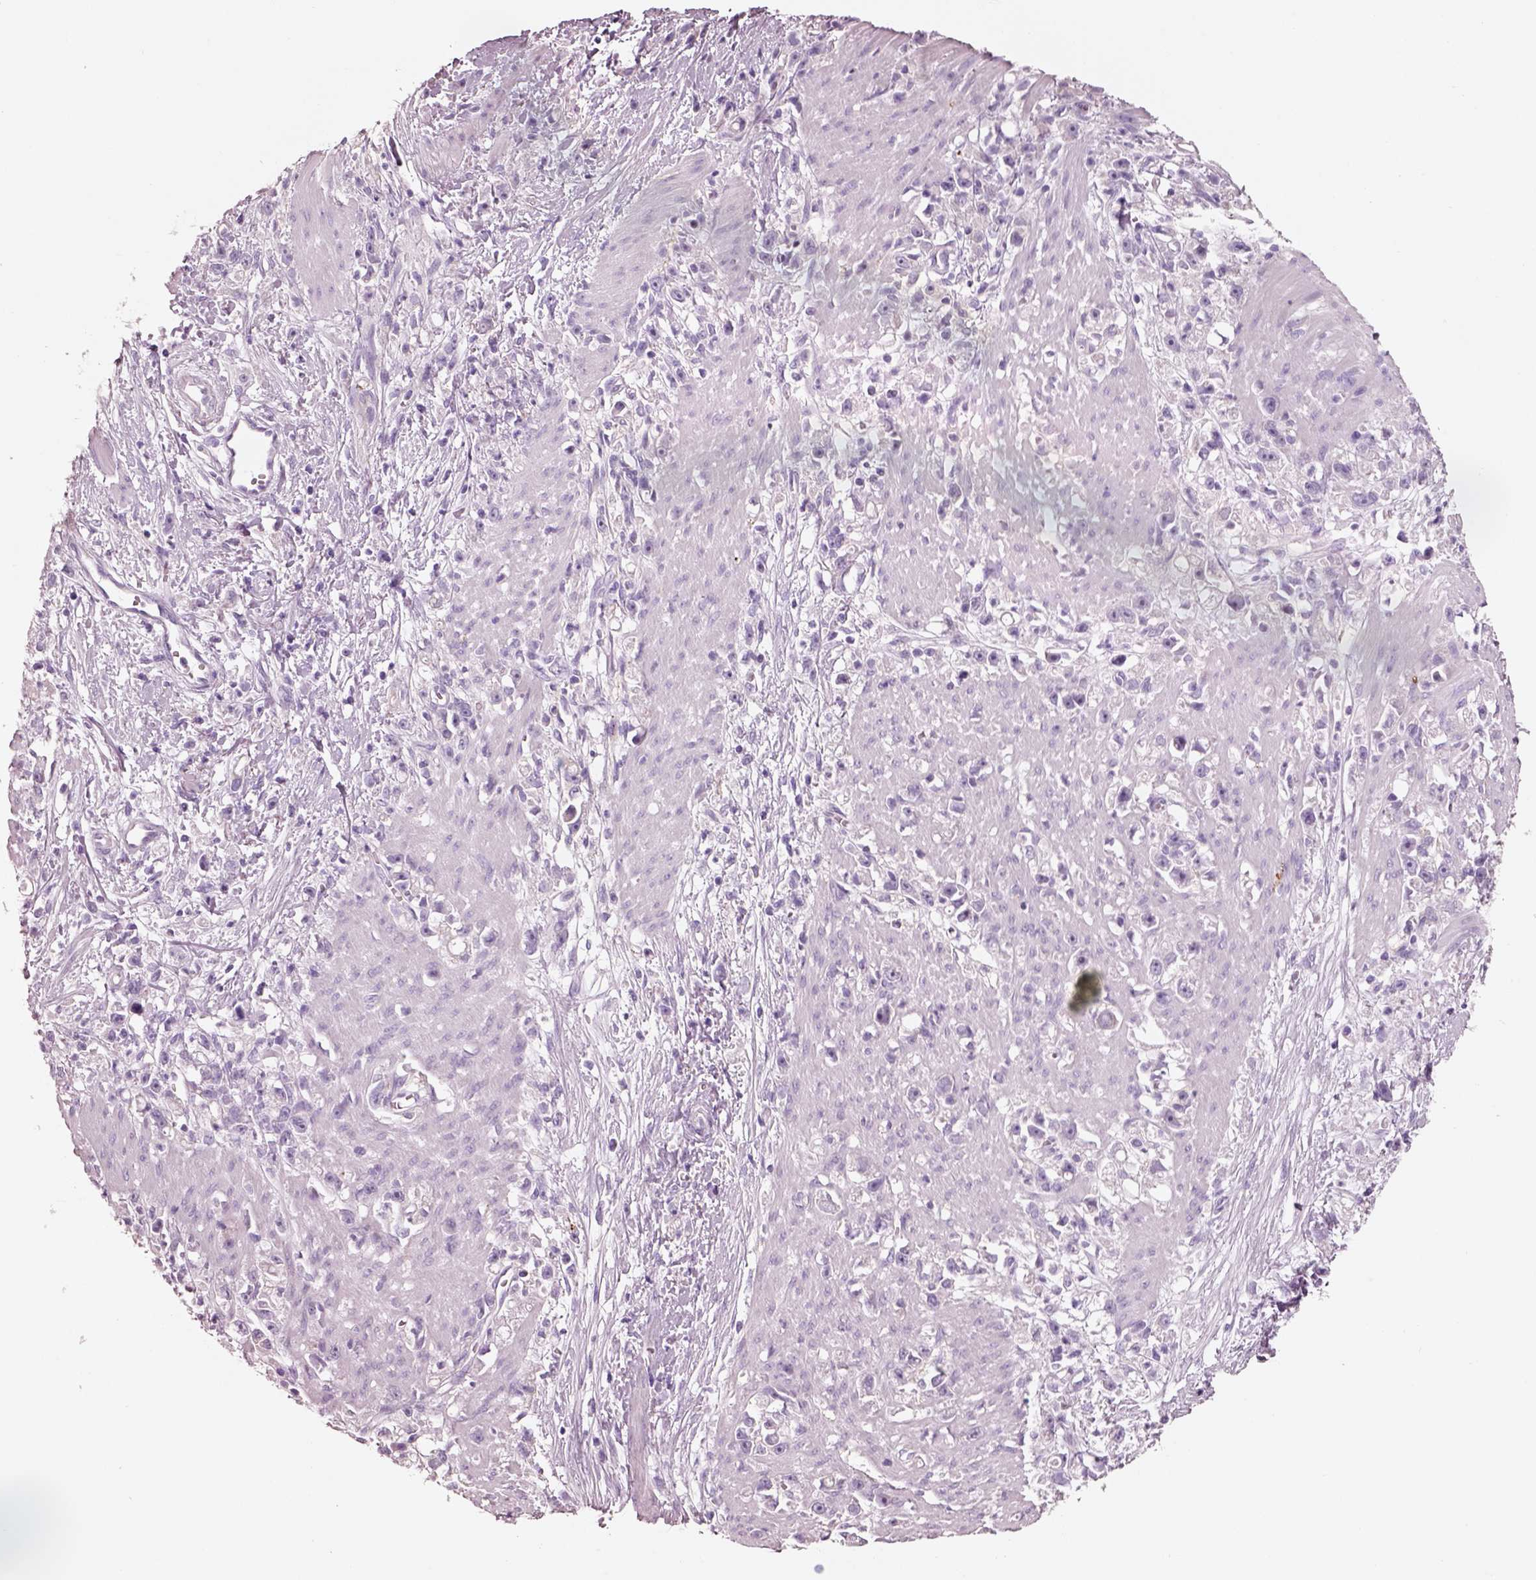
{"staining": {"intensity": "negative", "quantity": "none", "location": "none"}, "tissue": "stomach cancer", "cell_type": "Tumor cells", "image_type": "cancer", "snomed": [{"axis": "morphology", "description": "Adenocarcinoma, NOS"}, {"axis": "topography", "description": "Stomach"}], "caption": "Photomicrograph shows no significant protein staining in tumor cells of stomach cancer (adenocarcinoma).", "gene": "PNOC", "patient": {"sex": "female", "age": 59}}